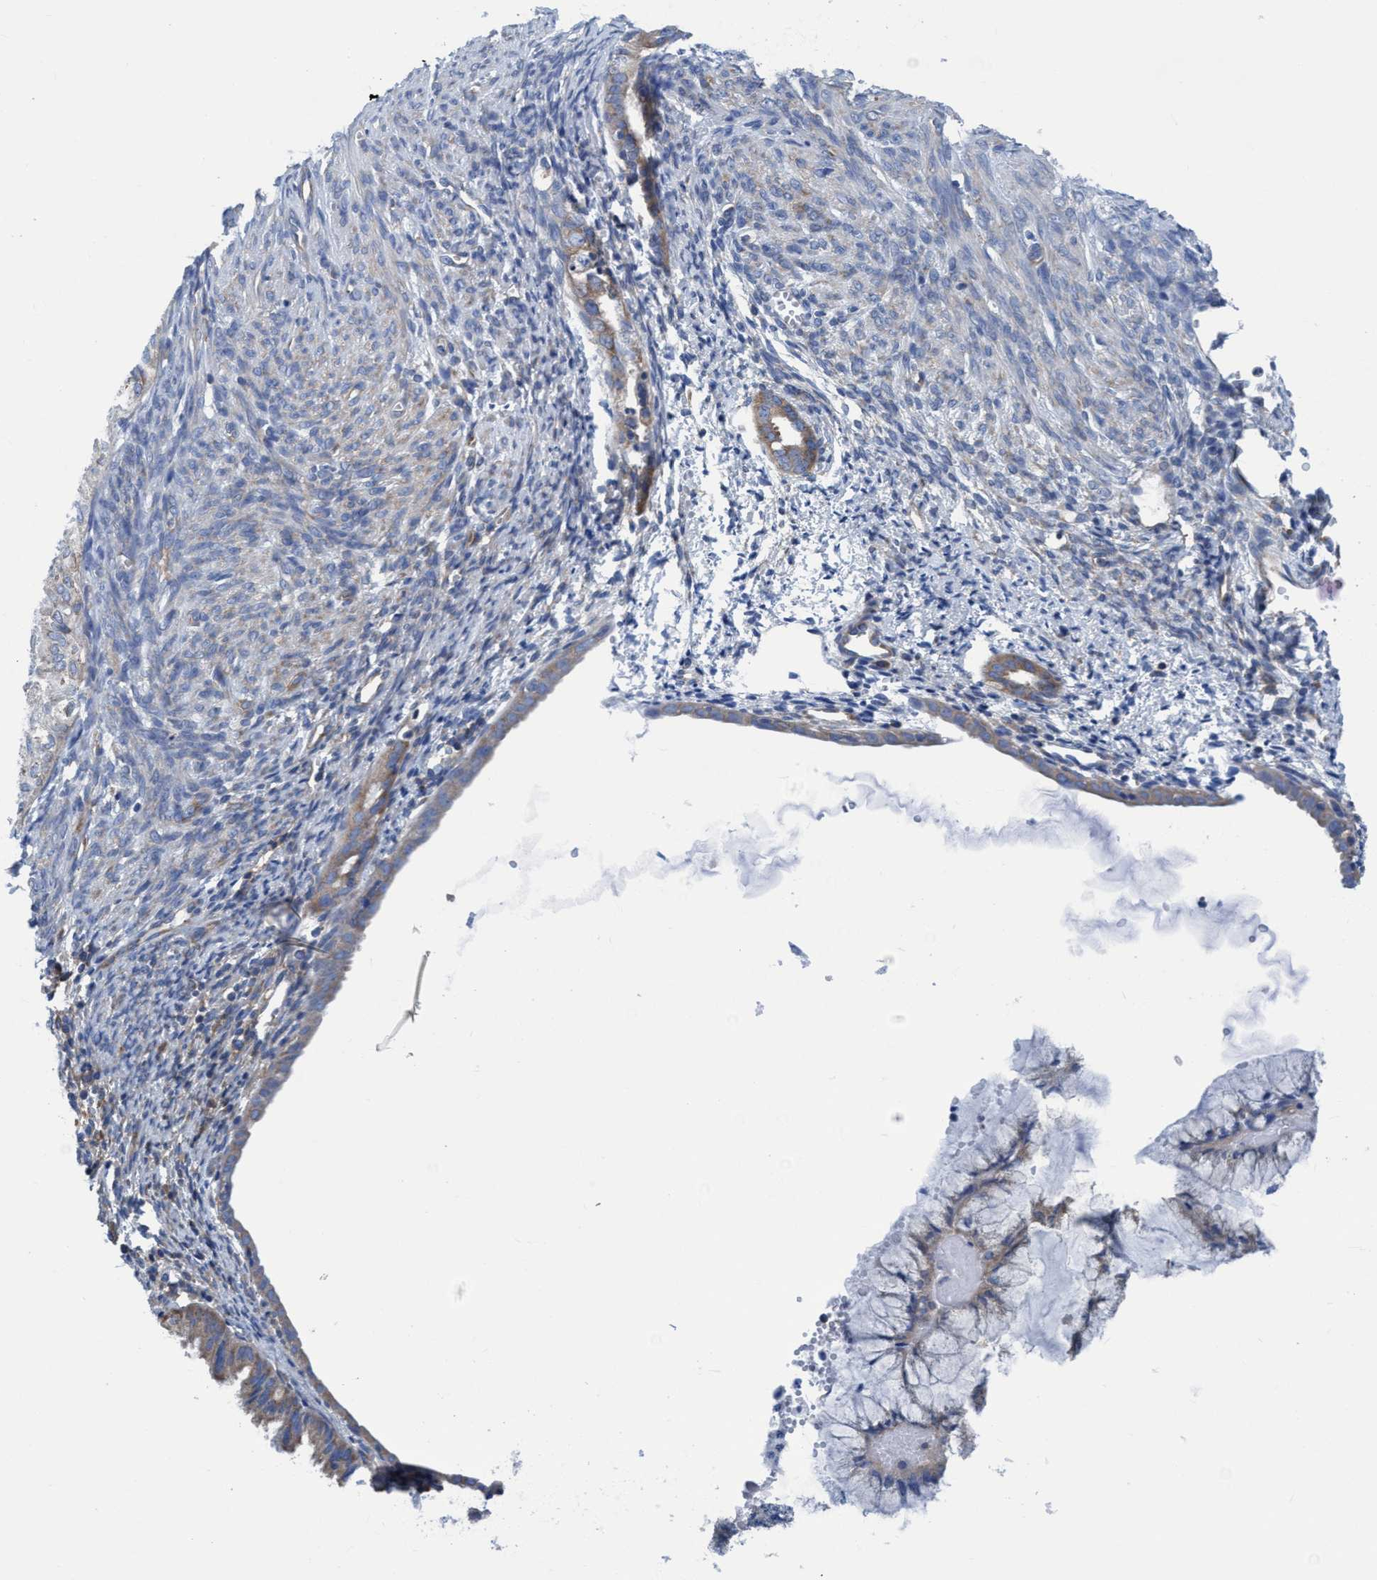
{"staining": {"intensity": "weak", "quantity": "25%-75%", "location": "cytoplasmic/membranous"}, "tissue": "cervical cancer", "cell_type": "Tumor cells", "image_type": "cancer", "snomed": [{"axis": "morphology", "description": "Normal tissue, NOS"}, {"axis": "morphology", "description": "Adenocarcinoma, NOS"}, {"axis": "topography", "description": "Cervix"}, {"axis": "topography", "description": "Endometrium"}], "caption": "The histopathology image reveals immunohistochemical staining of cervical cancer. There is weak cytoplasmic/membranous expression is identified in about 25%-75% of tumor cells.", "gene": "NMT1", "patient": {"sex": "female", "age": 86}}